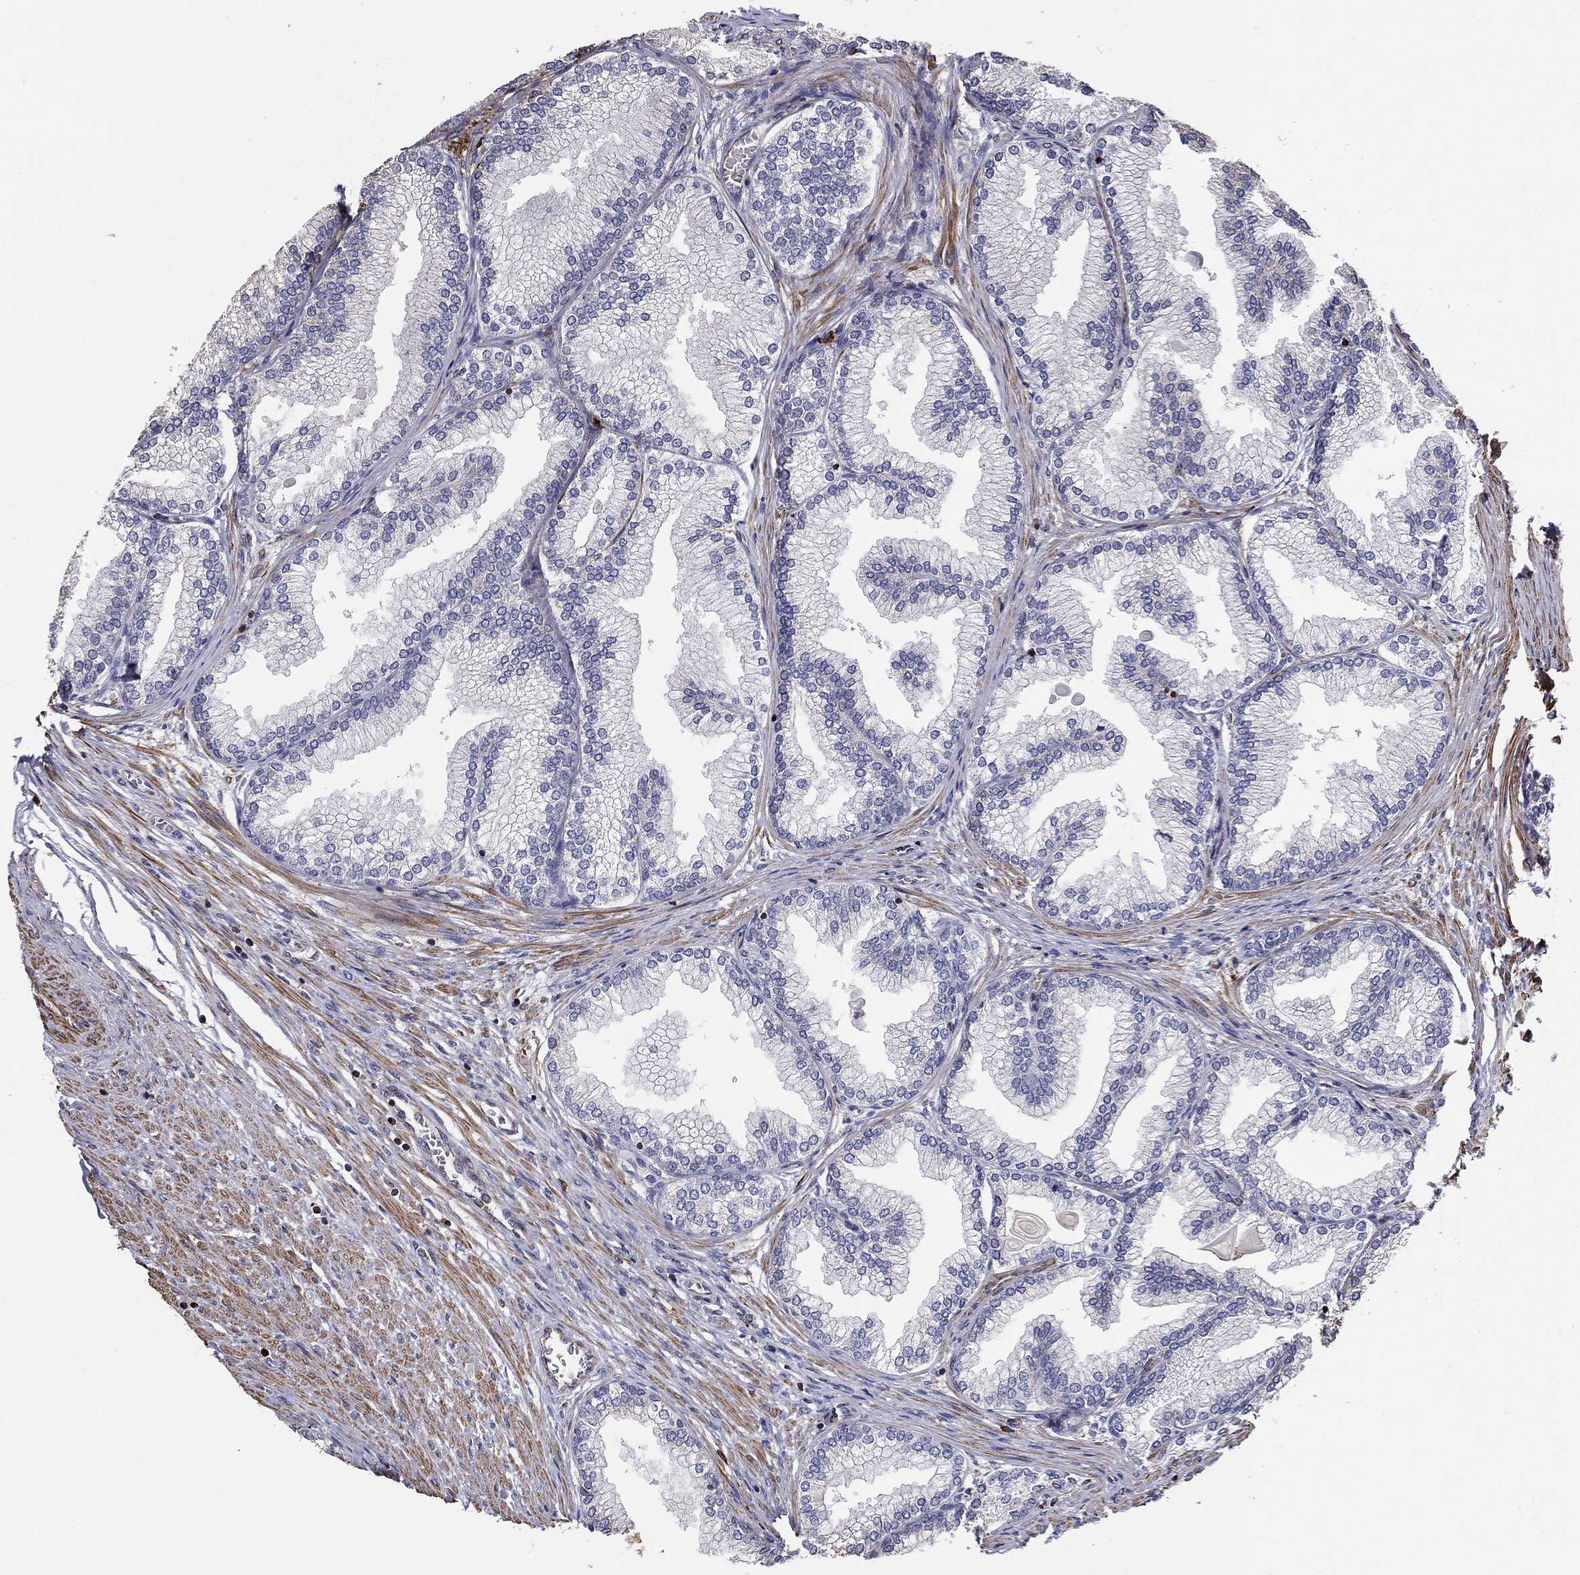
{"staining": {"intensity": "strong", "quantity": "<25%", "location": "cytoplasmic/membranous"}, "tissue": "prostate", "cell_type": "Glandular cells", "image_type": "normal", "snomed": [{"axis": "morphology", "description": "Normal tissue, NOS"}, {"axis": "topography", "description": "Prostate"}], "caption": "A high-resolution image shows immunohistochemistry (IHC) staining of normal prostate, which reveals strong cytoplasmic/membranous staining in about <25% of glandular cells. The protein is shown in brown color, while the nuclei are stained blue.", "gene": "NPHP1", "patient": {"sex": "male", "age": 72}}